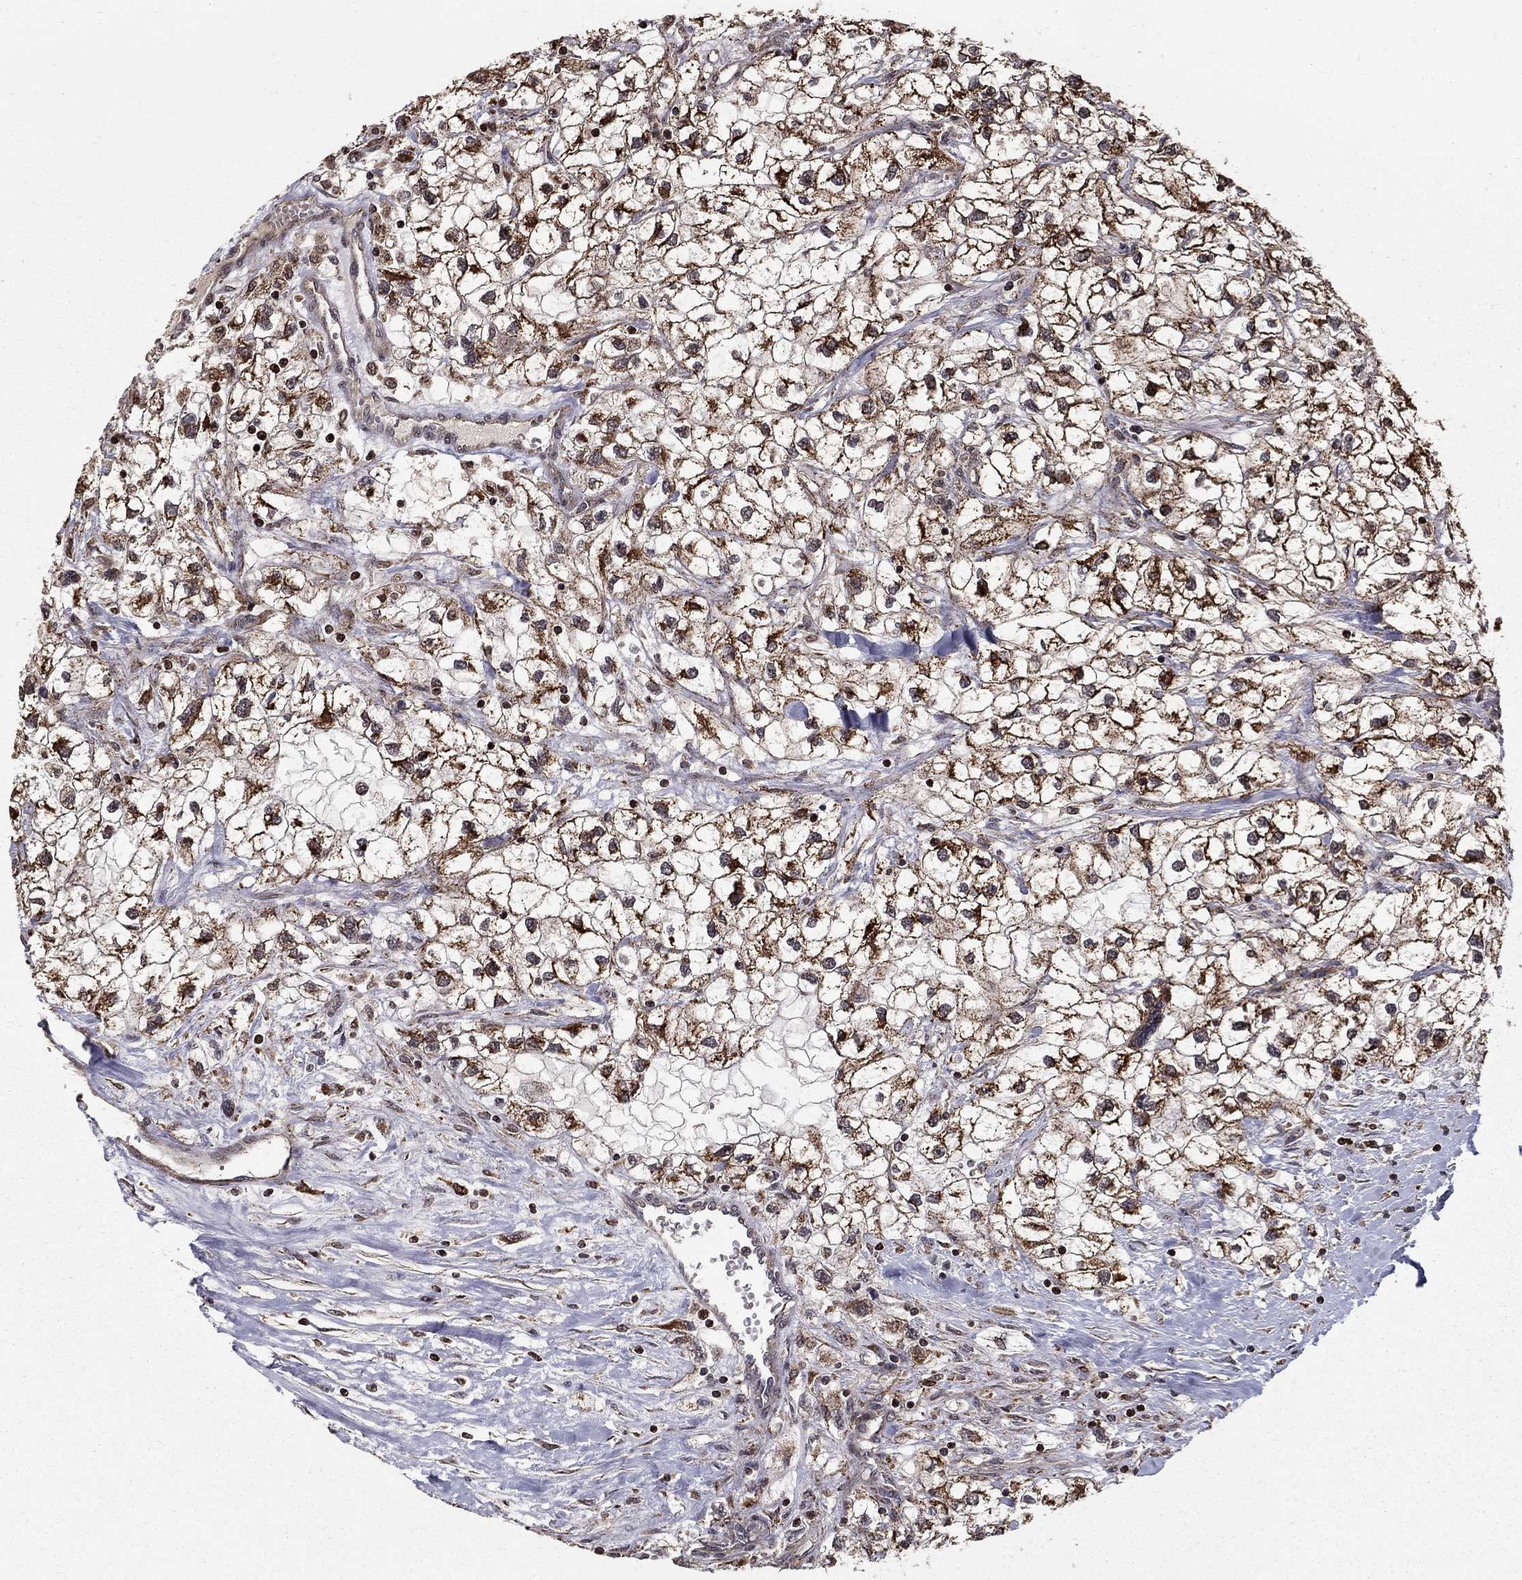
{"staining": {"intensity": "strong", "quantity": ">75%", "location": "cytoplasmic/membranous"}, "tissue": "renal cancer", "cell_type": "Tumor cells", "image_type": "cancer", "snomed": [{"axis": "morphology", "description": "Adenocarcinoma, NOS"}, {"axis": "topography", "description": "Kidney"}], "caption": "Renal cancer (adenocarcinoma) stained with immunohistochemistry (IHC) exhibits strong cytoplasmic/membranous staining in approximately >75% of tumor cells. The protein of interest is stained brown, and the nuclei are stained in blue (DAB (3,3'-diaminobenzidine) IHC with brightfield microscopy, high magnification).", "gene": "ACOT13", "patient": {"sex": "male", "age": 59}}